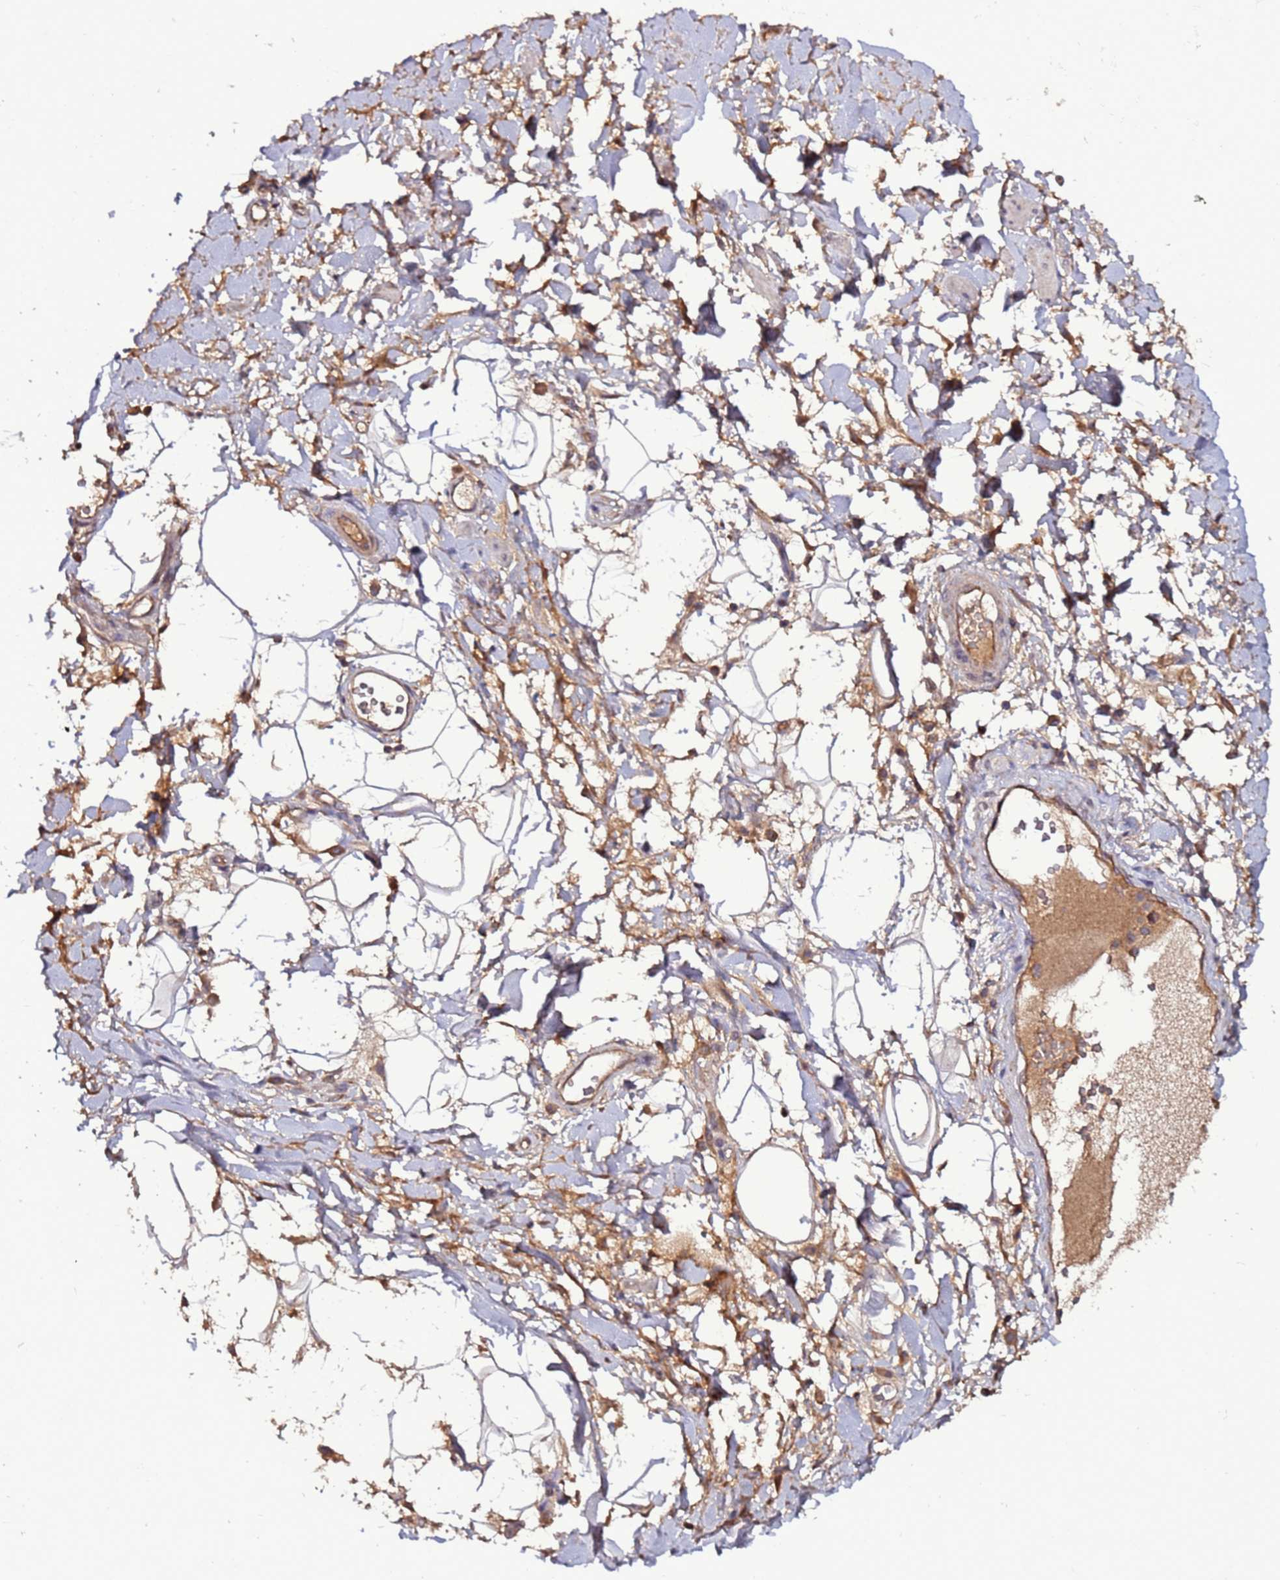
{"staining": {"intensity": "weak", "quantity": "25%-75%", "location": "cytoplasmic/membranous"}, "tissue": "adipose tissue", "cell_type": "Adipocytes", "image_type": "normal", "snomed": [{"axis": "morphology", "description": "Normal tissue, NOS"}, {"axis": "morphology", "description": "Adenocarcinoma, NOS"}, {"axis": "topography", "description": "Rectum"}, {"axis": "topography", "description": "Vagina"}, {"axis": "topography", "description": "Peripheral nerve tissue"}], "caption": "Weak cytoplasmic/membranous expression for a protein is present in about 25%-75% of adipocytes of unremarkable adipose tissue using immunohistochemistry.", "gene": "RPS15A", "patient": {"sex": "female", "age": 71}}